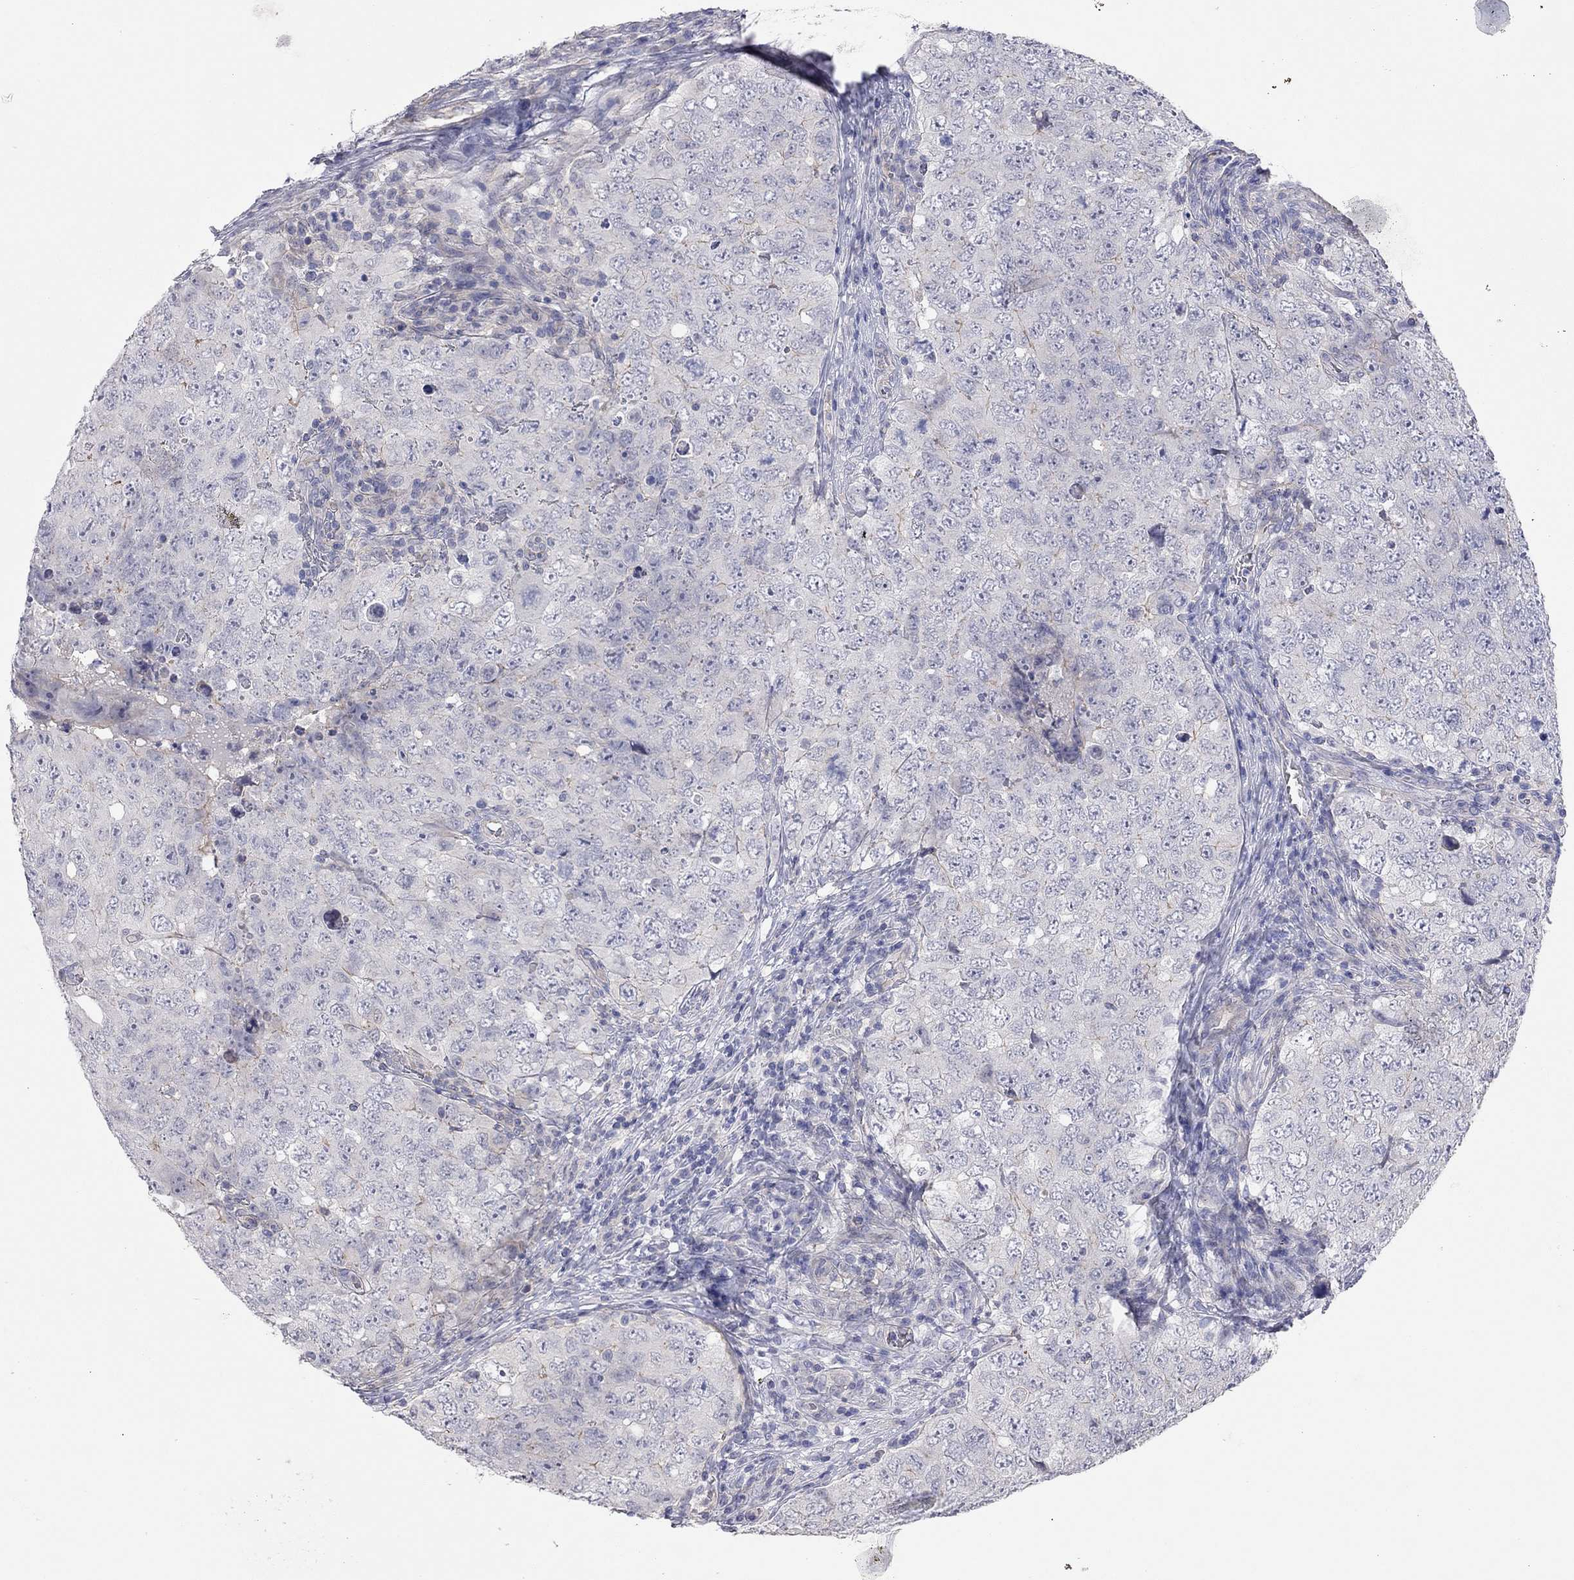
{"staining": {"intensity": "negative", "quantity": "none", "location": "none"}, "tissue": "testis cancer", "cell_type": "Tumor cells", "image_type": "cancer", "snomed": [{"axis": "morphology", "description": "Seminoma, NOS"}, {"axis": "topography", "description": "Testis"}], "caption": "Immunohistochemistry (IHC) micrograph of neoplastic tissue: human testis cancer (seminoma) stained with DAB displays no significant protein staining in tumor cells.", "gene": "KCNB1", "patient": {"sex": "male", "age": 34}}